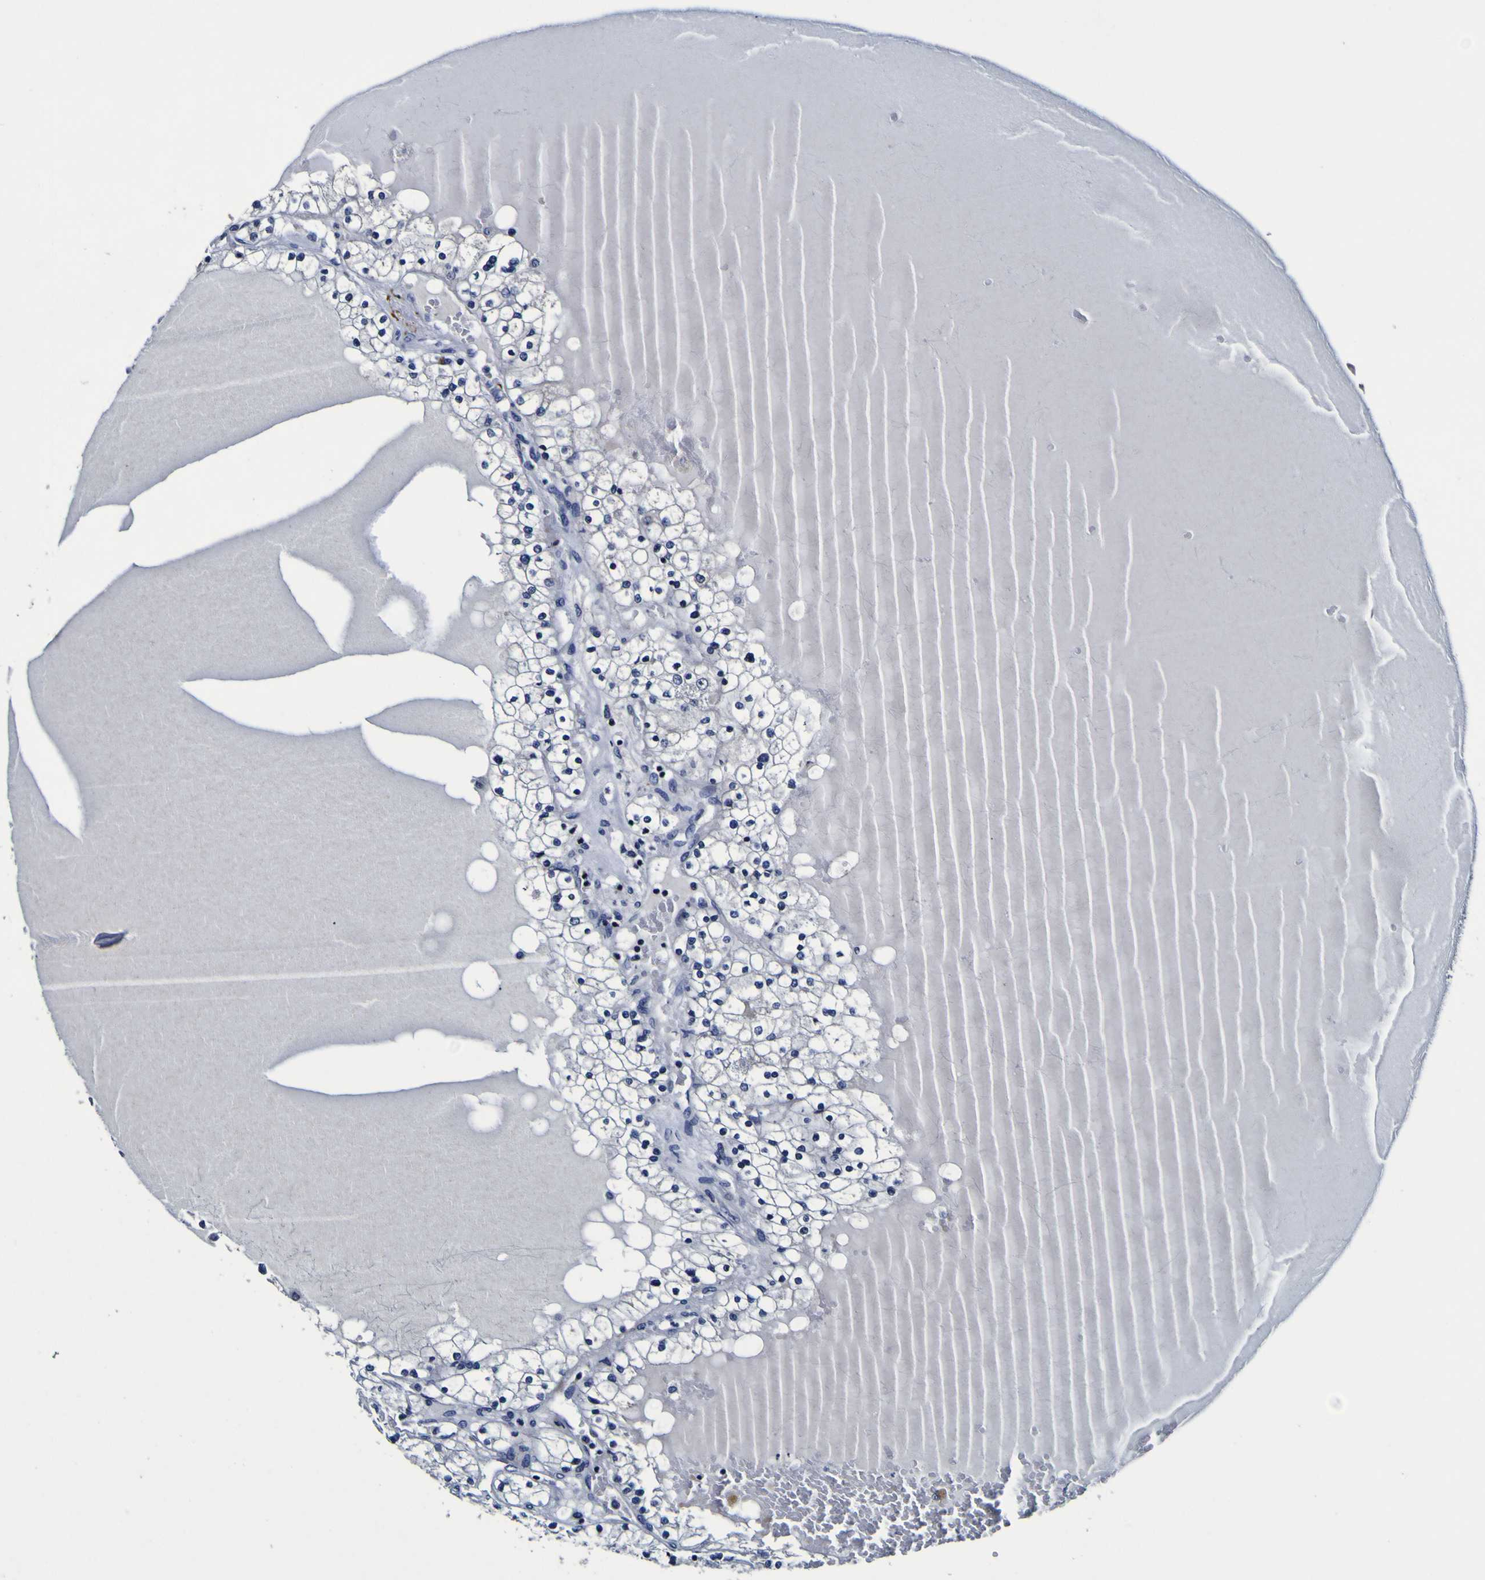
{"staining": {"intensity": "negative", "quantity": "none", "location": "none"}, "tissue": "renal cancer", "cell_type": "Tumor cells", "image_type": "cancer", "snomed": [{"axis": "morphology", "description": "Adenocarcinoma, NOS"}, {"axis": "topography", "description": "Kidney"}], "caption": "Renal adenocarcinoma stained for a protein using immunohistochemistry demonstrates no positivity tumor cells.", "gene": "SORCS1", "patient": {"sex": "male", "age": 68}}